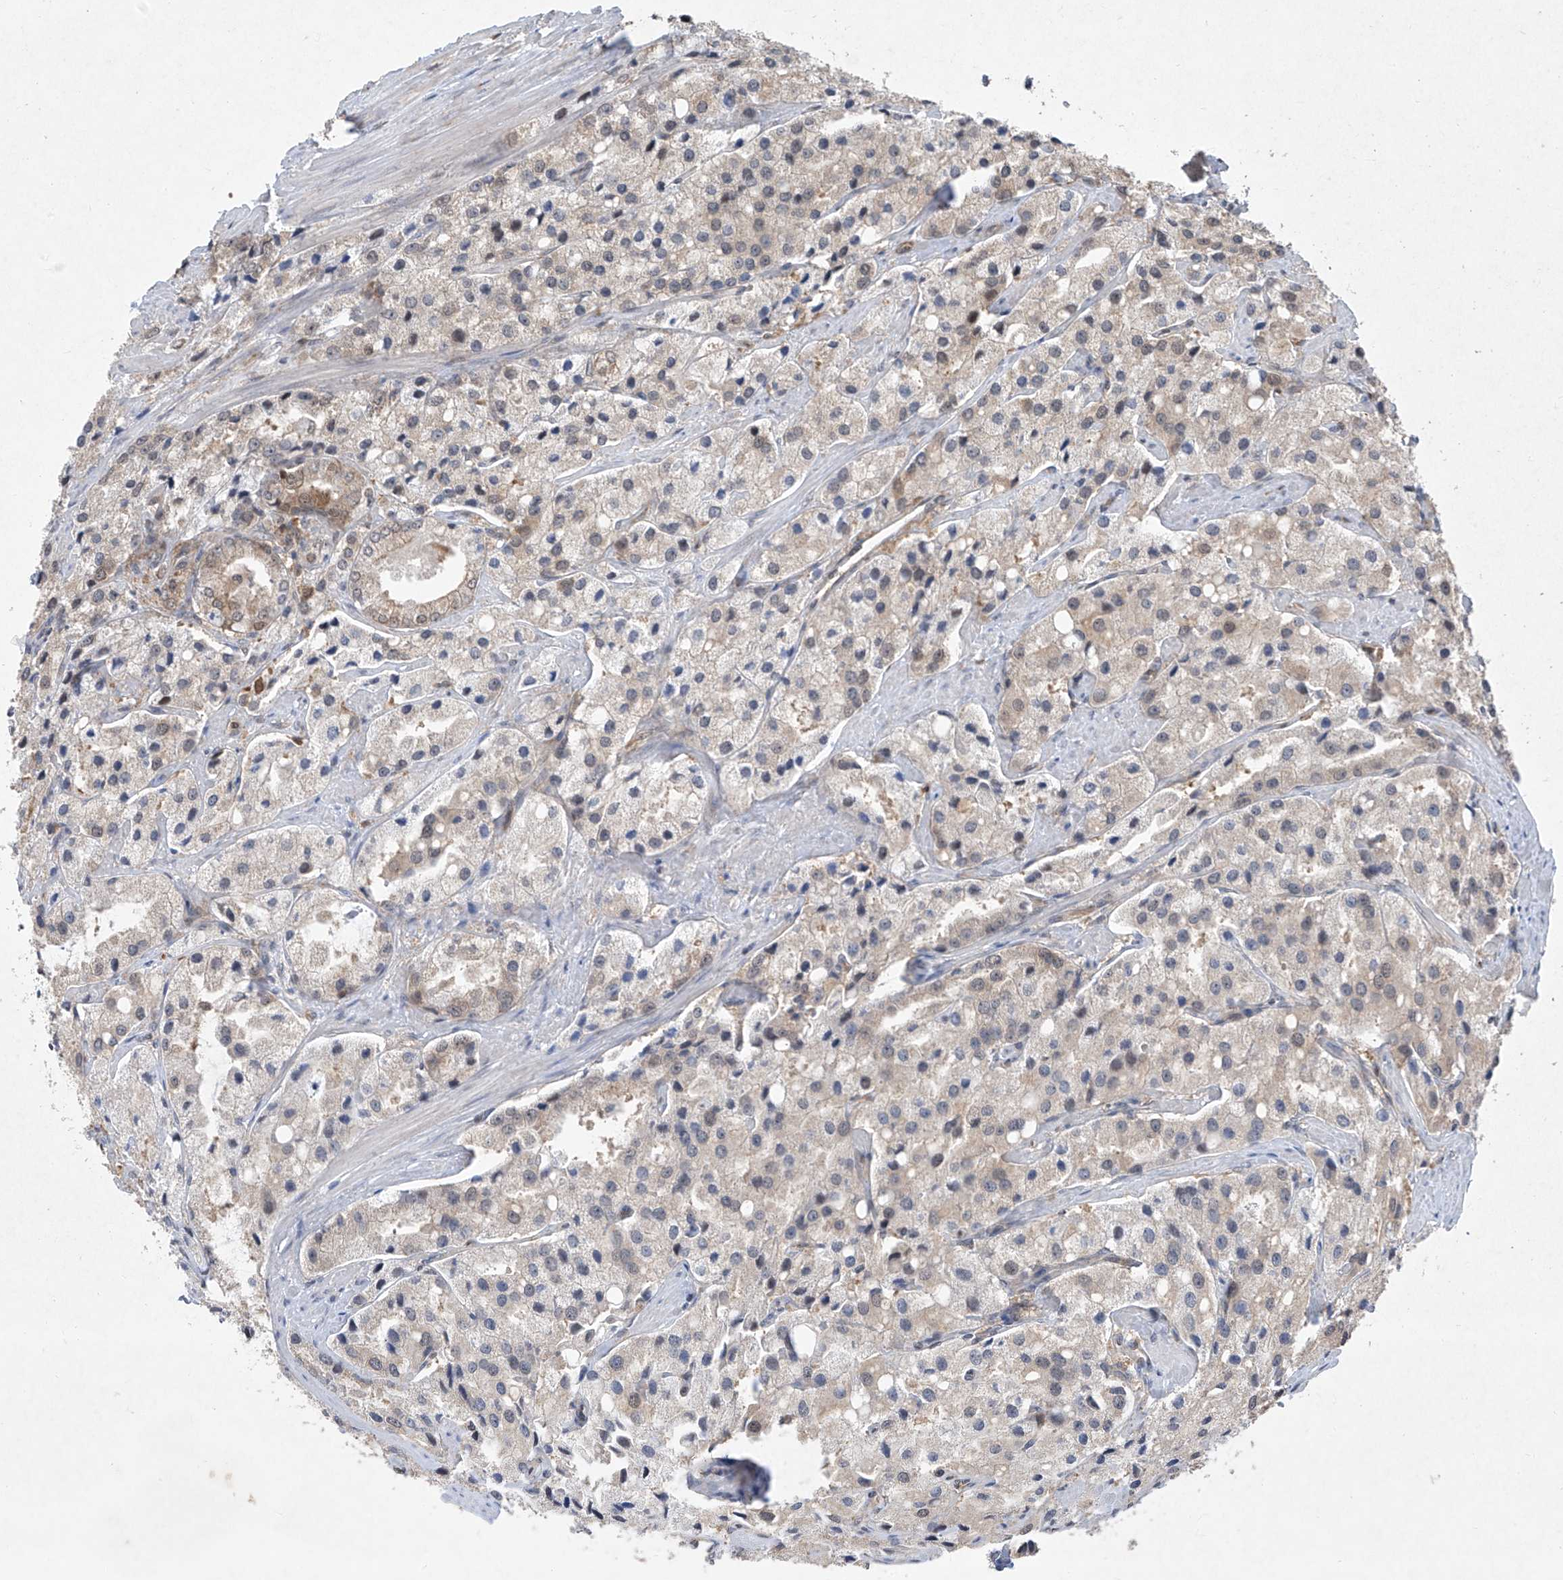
{"staining": {"intensity": "weak", "quantity": "<25%", "location": "cytoplasmic/membranous"}, "tissue": "prostate cancer", "cell_type": "Tumor cells", "image_type": "cancer", "snomed": [{"axis": "morphology", "description": "Adenocarcinoma, High grade"}, {"axis": "topography", "description": "Prostate"}], "caption": "Adenocarcinoma (high-grade) (prostate) was stained to show a protein in brown. There is no significant positivity in tumor cells. (DAB IHC with hematoxylin counter stain).", "gene": "ZNF358", "patient": {"sex": "male", "age": 66}}